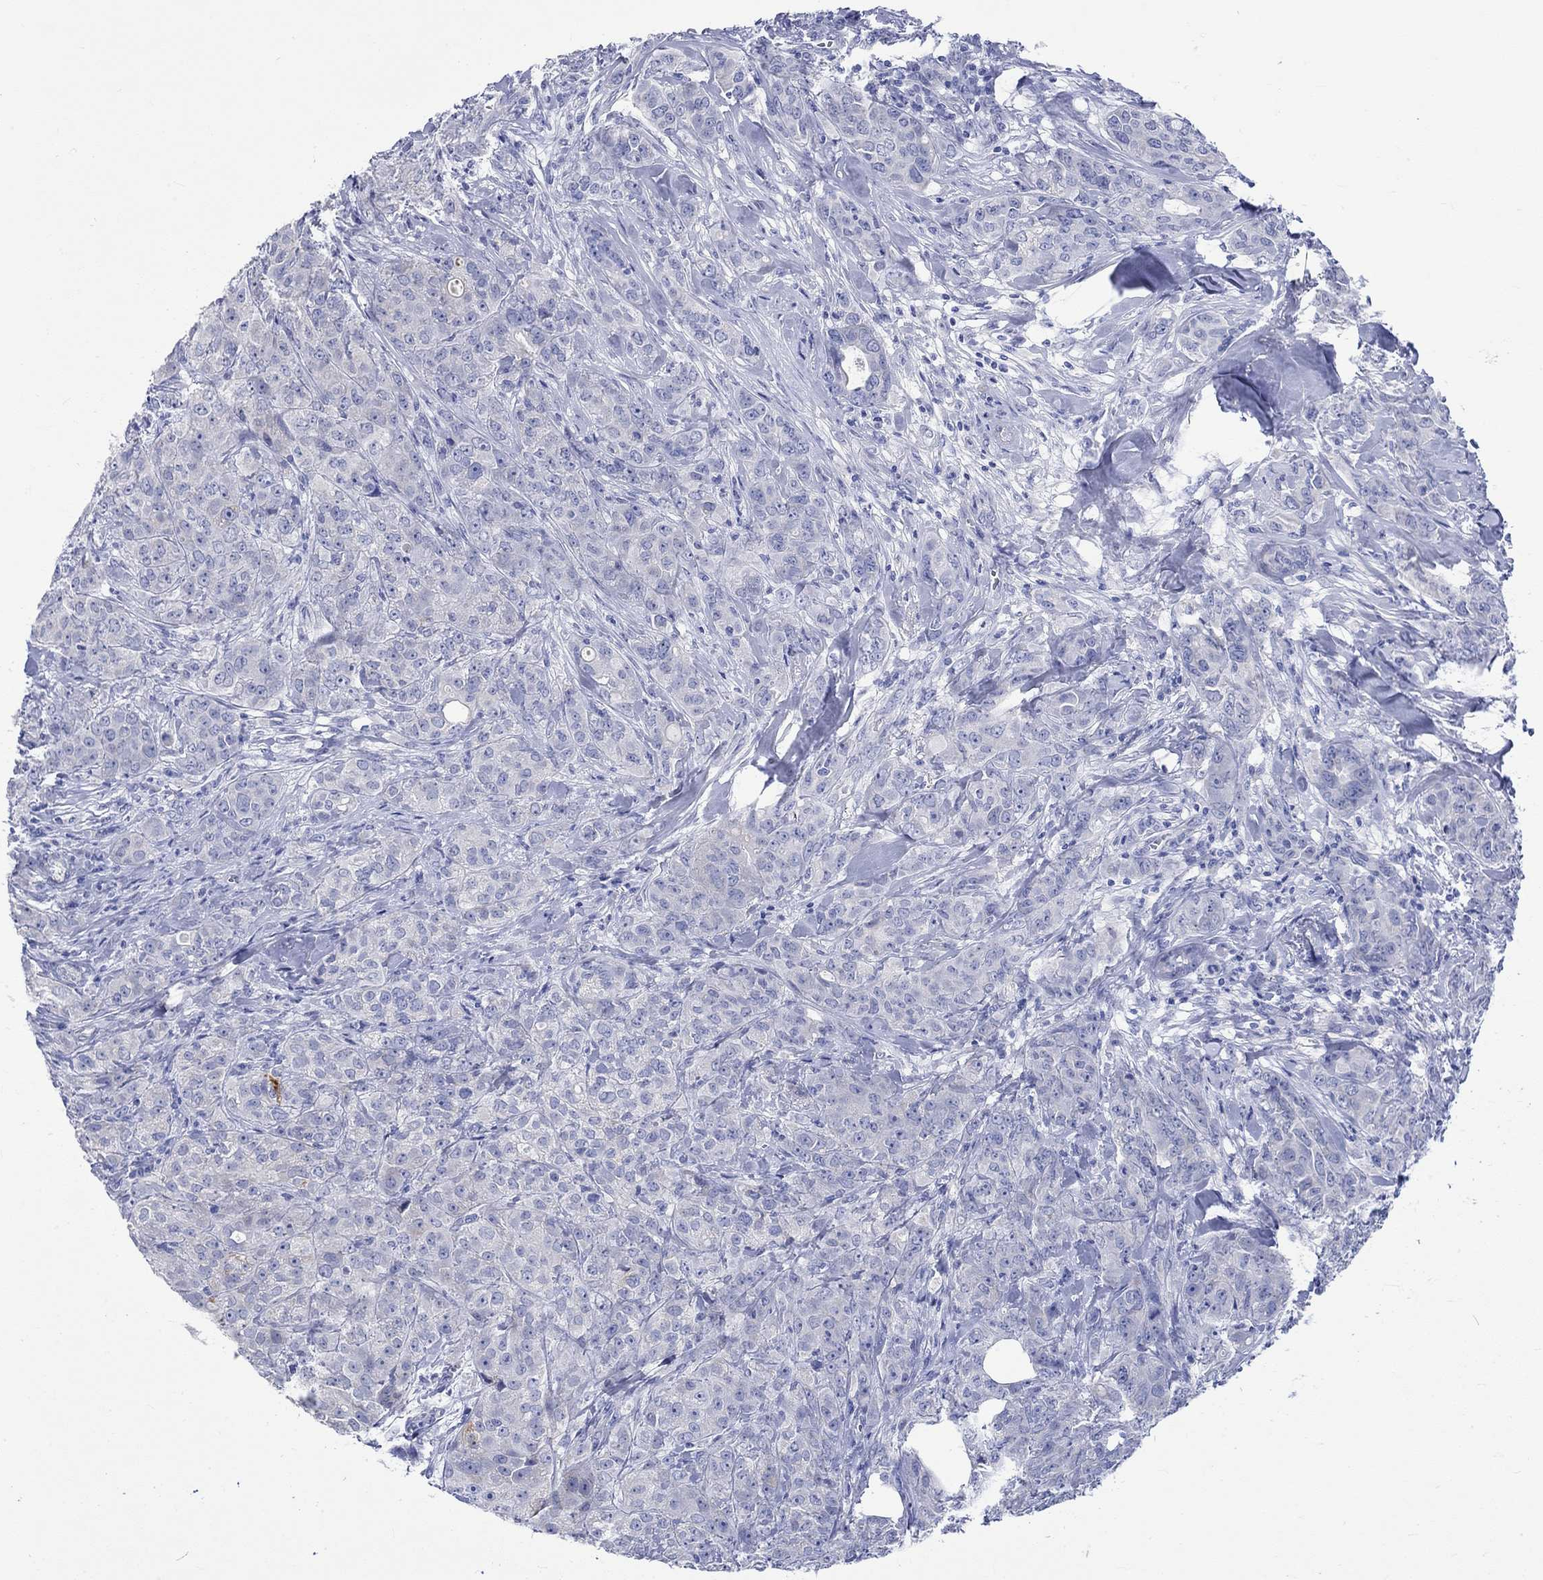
{"staining": {"intensity": "negative", "quantity": "none", "location": "none"}, "tissue": "breast cancer", "cell_type": "Tumor cells", "image_type": "cancer", "snomed": [{"axis": "morphology", "description": "Duct carcinoma"}, {"axis": "topography", "description": "Breast"}], "caption": "Tumor cells show no significant protein positivity in breast cancer. (Immunohistochemistry, brightfield microscopy, high magnification).", "gene": "HARBI1", "patient": {"sex": "female", "age": 43}}